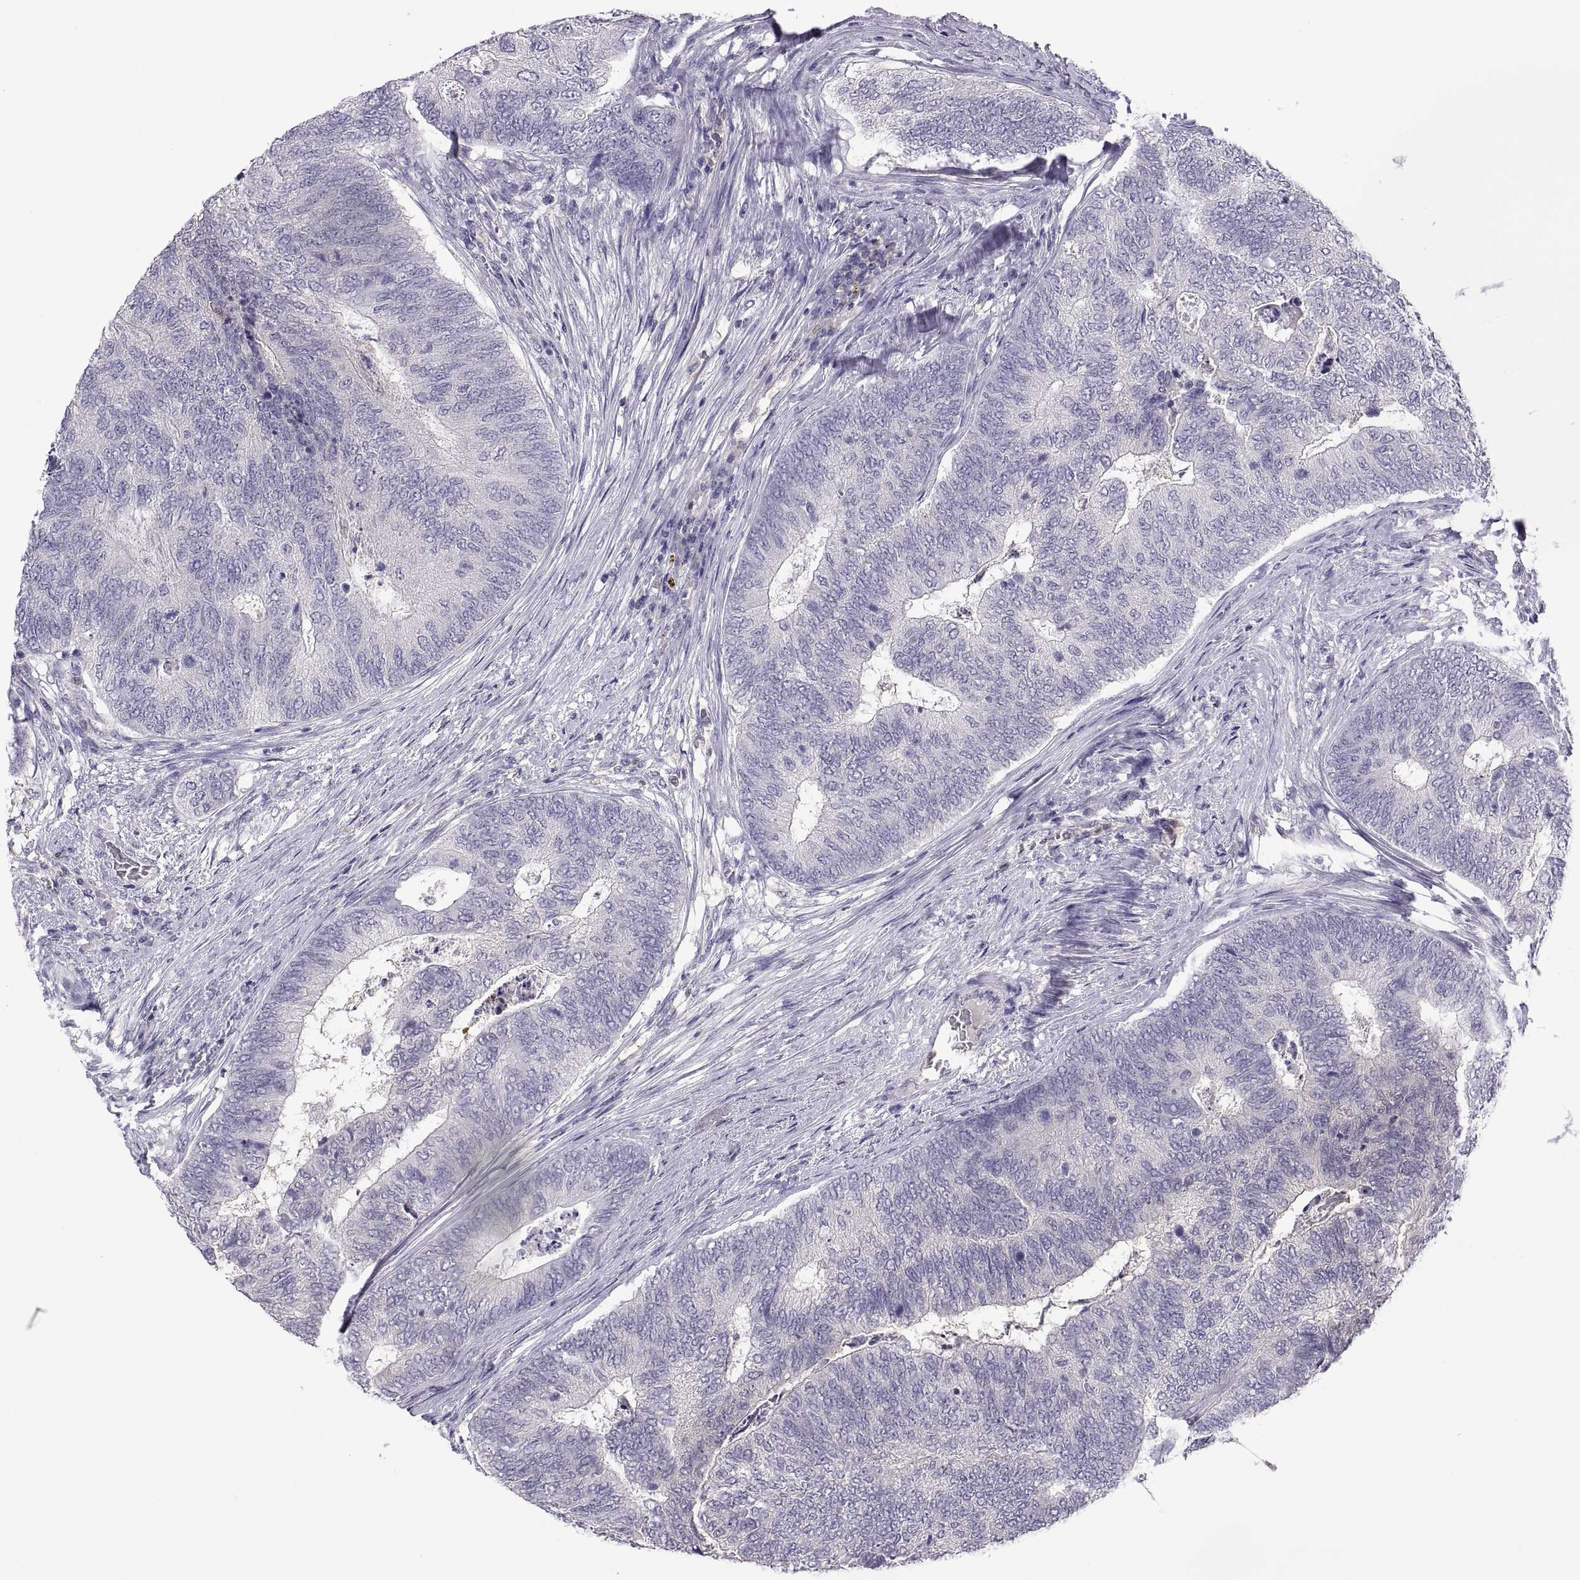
{"staining": {"intensity": "negative", "quantity": "none", "location": "none"}, "tissue": "colorectal cancer", "cell_type": "Tumor cells", "image_type": "cancer", "snomed": [{"axis": "morphology", "description": "Adenocarcinoma, NOS"}, {"axis": "topography", "description": "Colon"}], "caption": "DAB (3,3'-diaminobenzidine) immunohistochemical staining of adenocarcinoma (colorectal) shows no significant expression in tumor cells. (DAB (3,3'-diaminobenzidine) immunohistochemistry (IHC) with hematoxylin counter stain).", "gene": "FGF9", "patient": {"sex": "female", "age": 67}}